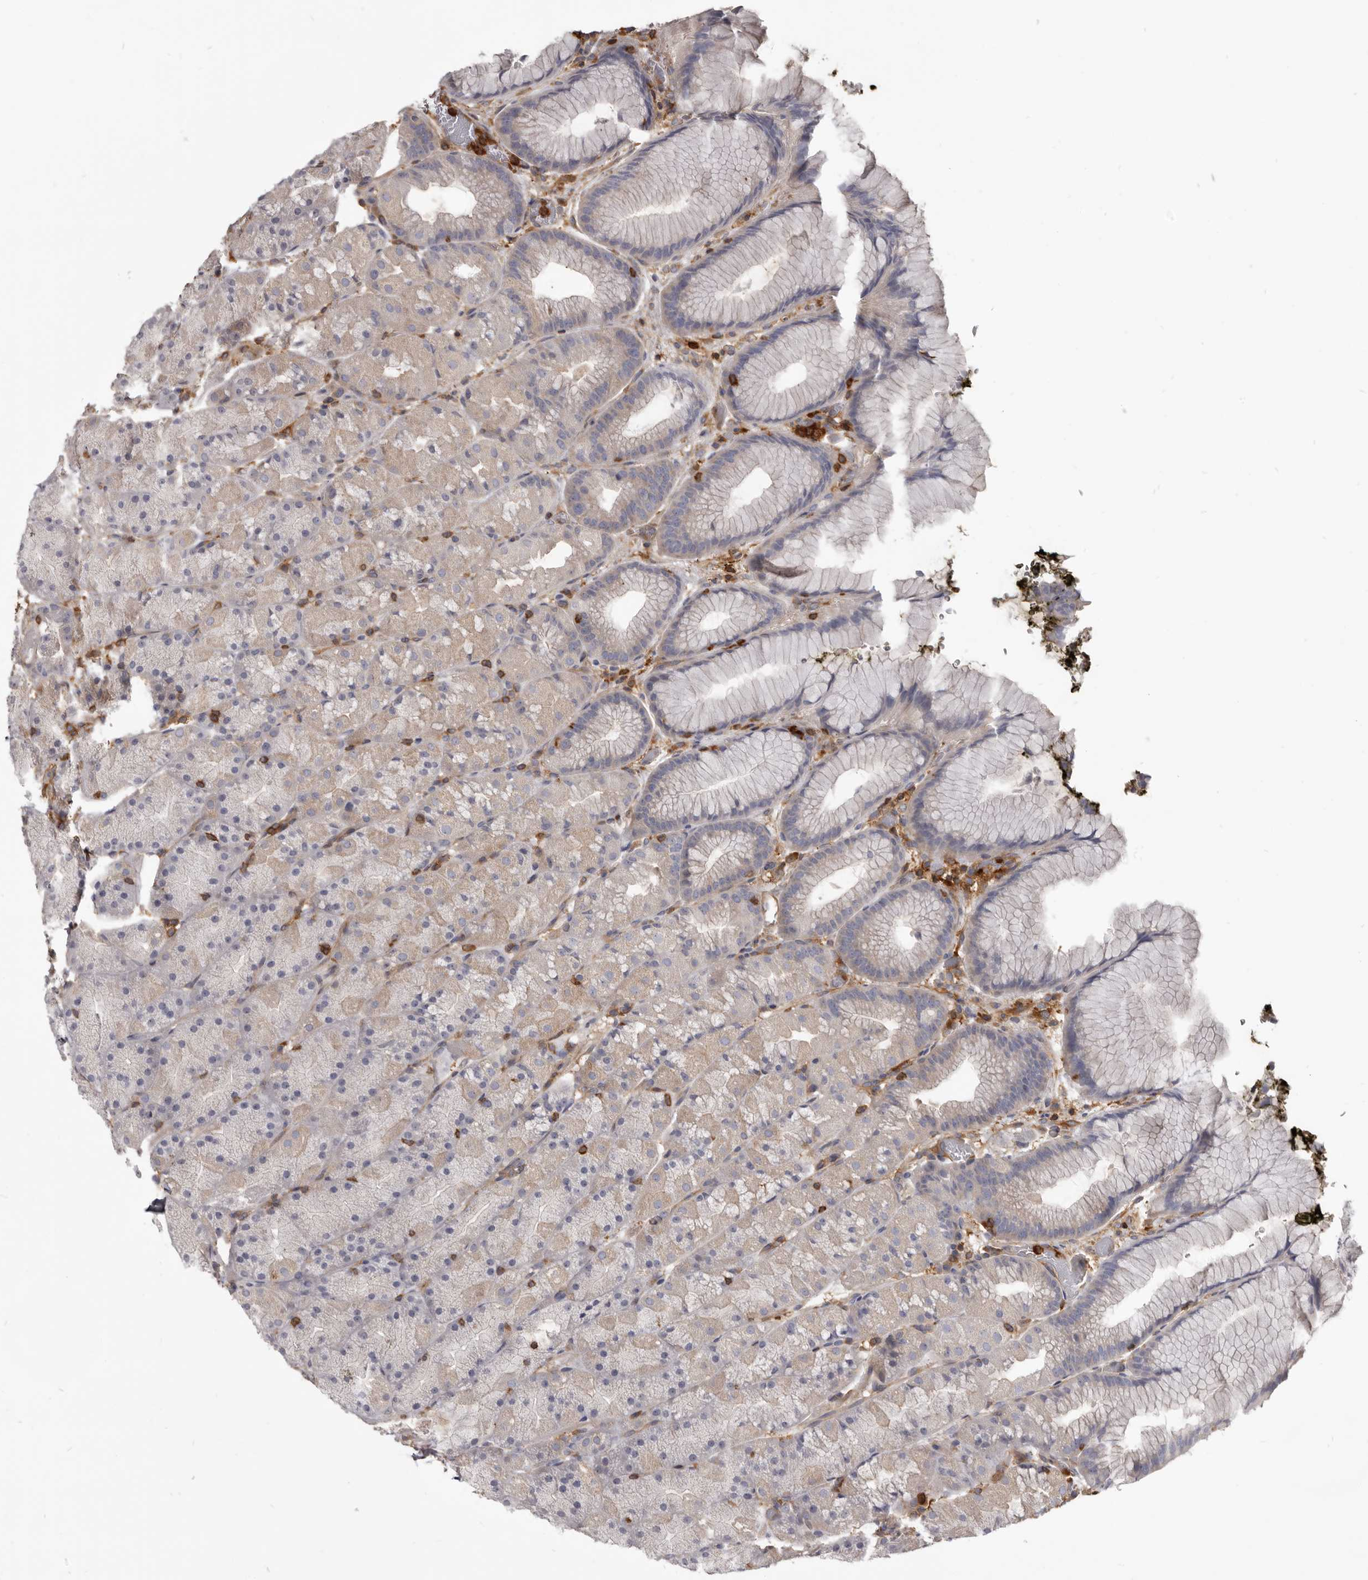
{"staining": {"intensity": "moderate", "quantity": "<25%", "location": "cytoplasmic/membranous"}, "tissue": "stomach", "cell_type": "Glandular cells", "image_type": "normal", "snomed": [{"axis": "morphology", "description": "Normal tissue, NOS"}, {"axis": "topography", "description": "Stomach, upper"}, {"axis": "topography", "description": "Stomach"}], "caption": "A histopathology image of stomach stained for a protein reveals moderate cytoplasmic/membranous brown staining in glandular cells. The staining was performed using DAB, with brown indicating positive protein expression. Nuclei are stained blue with hematoxylin.", "gene": "CBL", "patient": {"sex": "male", "age": 48}}